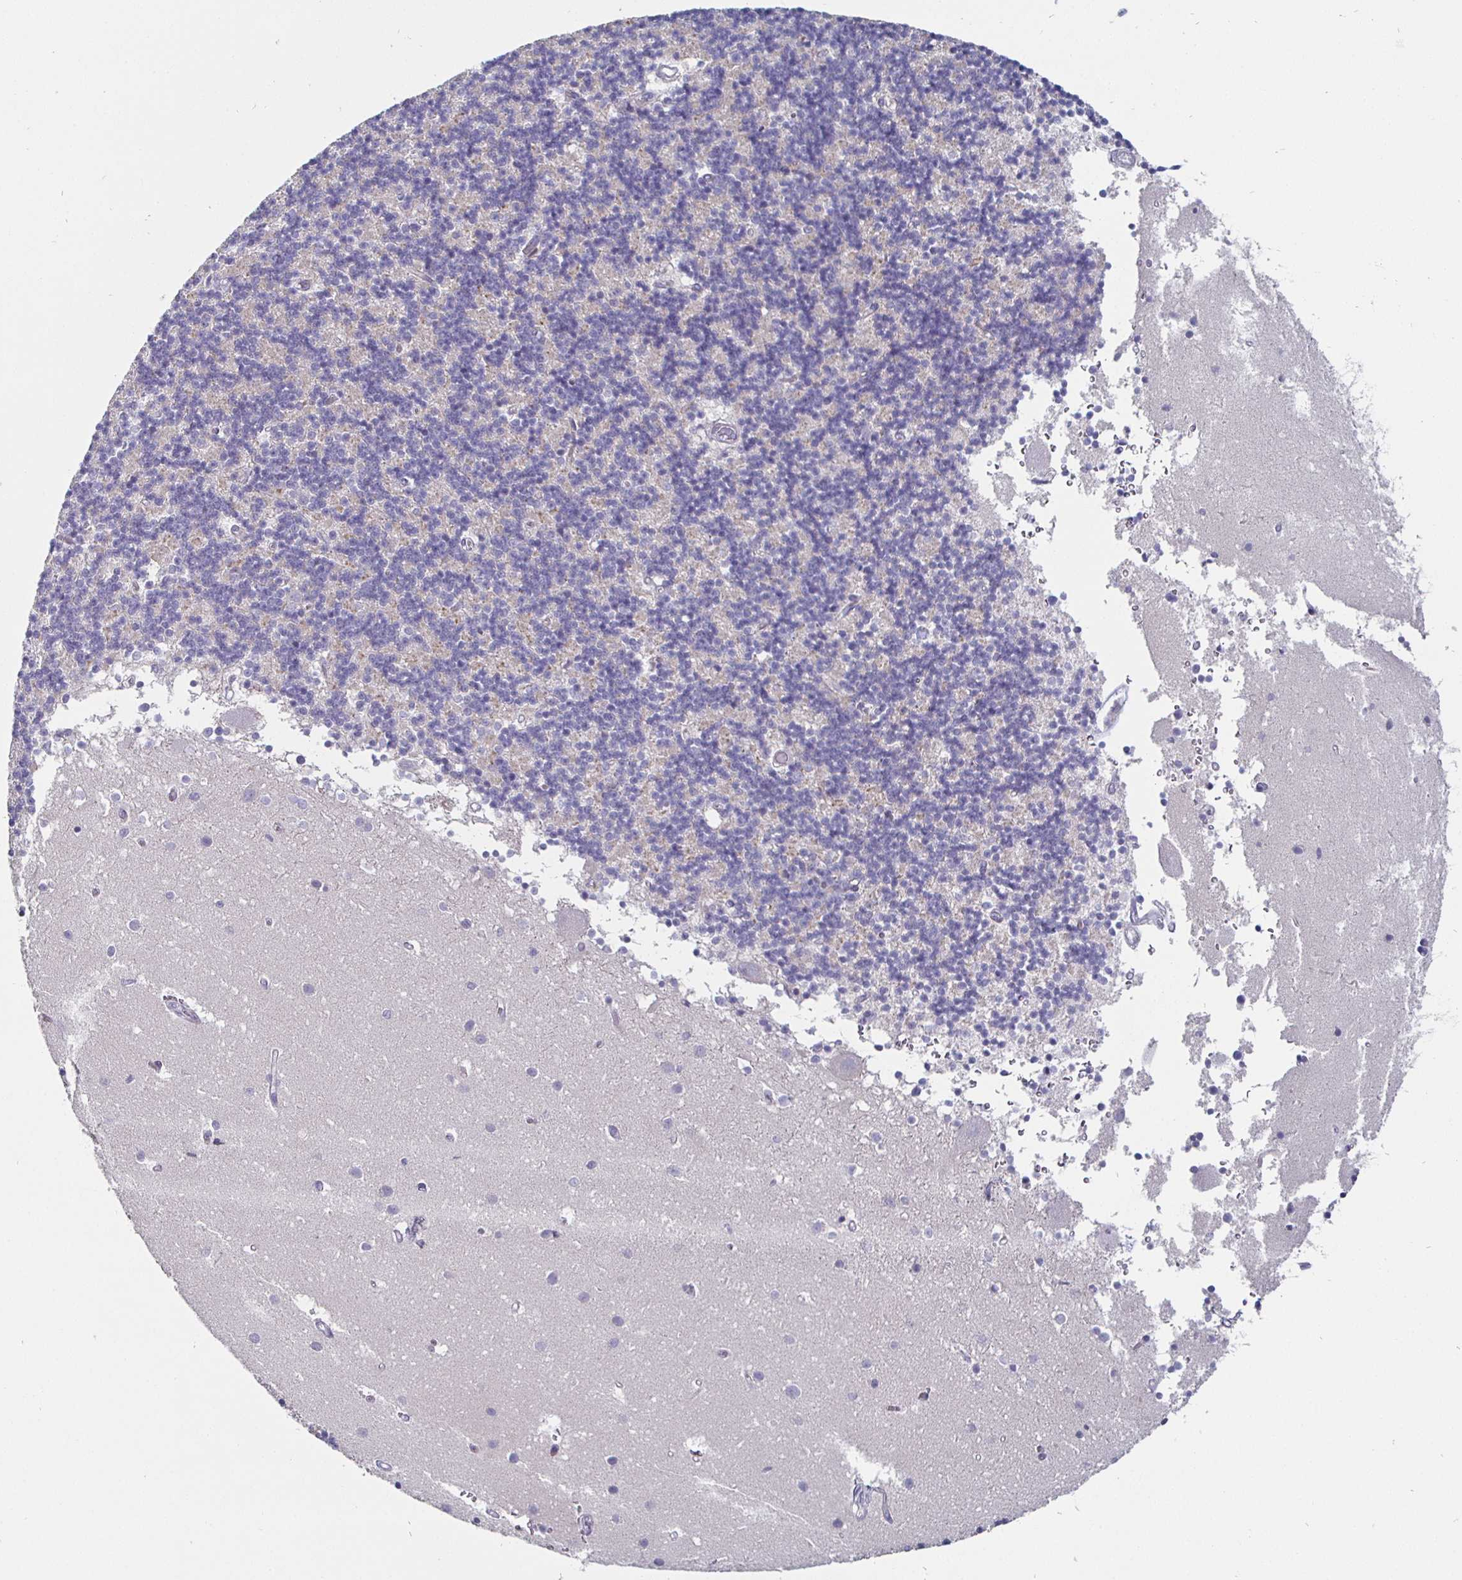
{"staining": {"intensity": "negative", "quantity": "none", "location": "none"}, "tissue": "cerebellum", "cell_type": "Cells in granular layer", "image_type": "normal", "snomed": [{"axis": "morphology", "description": "Normal tissue, NOS"}, {"axis": "topography", "description": "Cerebellum"}], "caption": "Immunohistochemistry (IHC) image of benign cerebellum: human cerebellum stained with DAB (3,3'-diaminobenzidine) demonstrates no significant protein staining in cells in granular layer. Brightfield microscopy of IHC stained with DAB (3,3'-diaminobenzidine) (brown) and hematoxylin (blue), captured at high magnification.", "gene": "DMRTB1", "patient": {"sex": "male", "age": 54}}